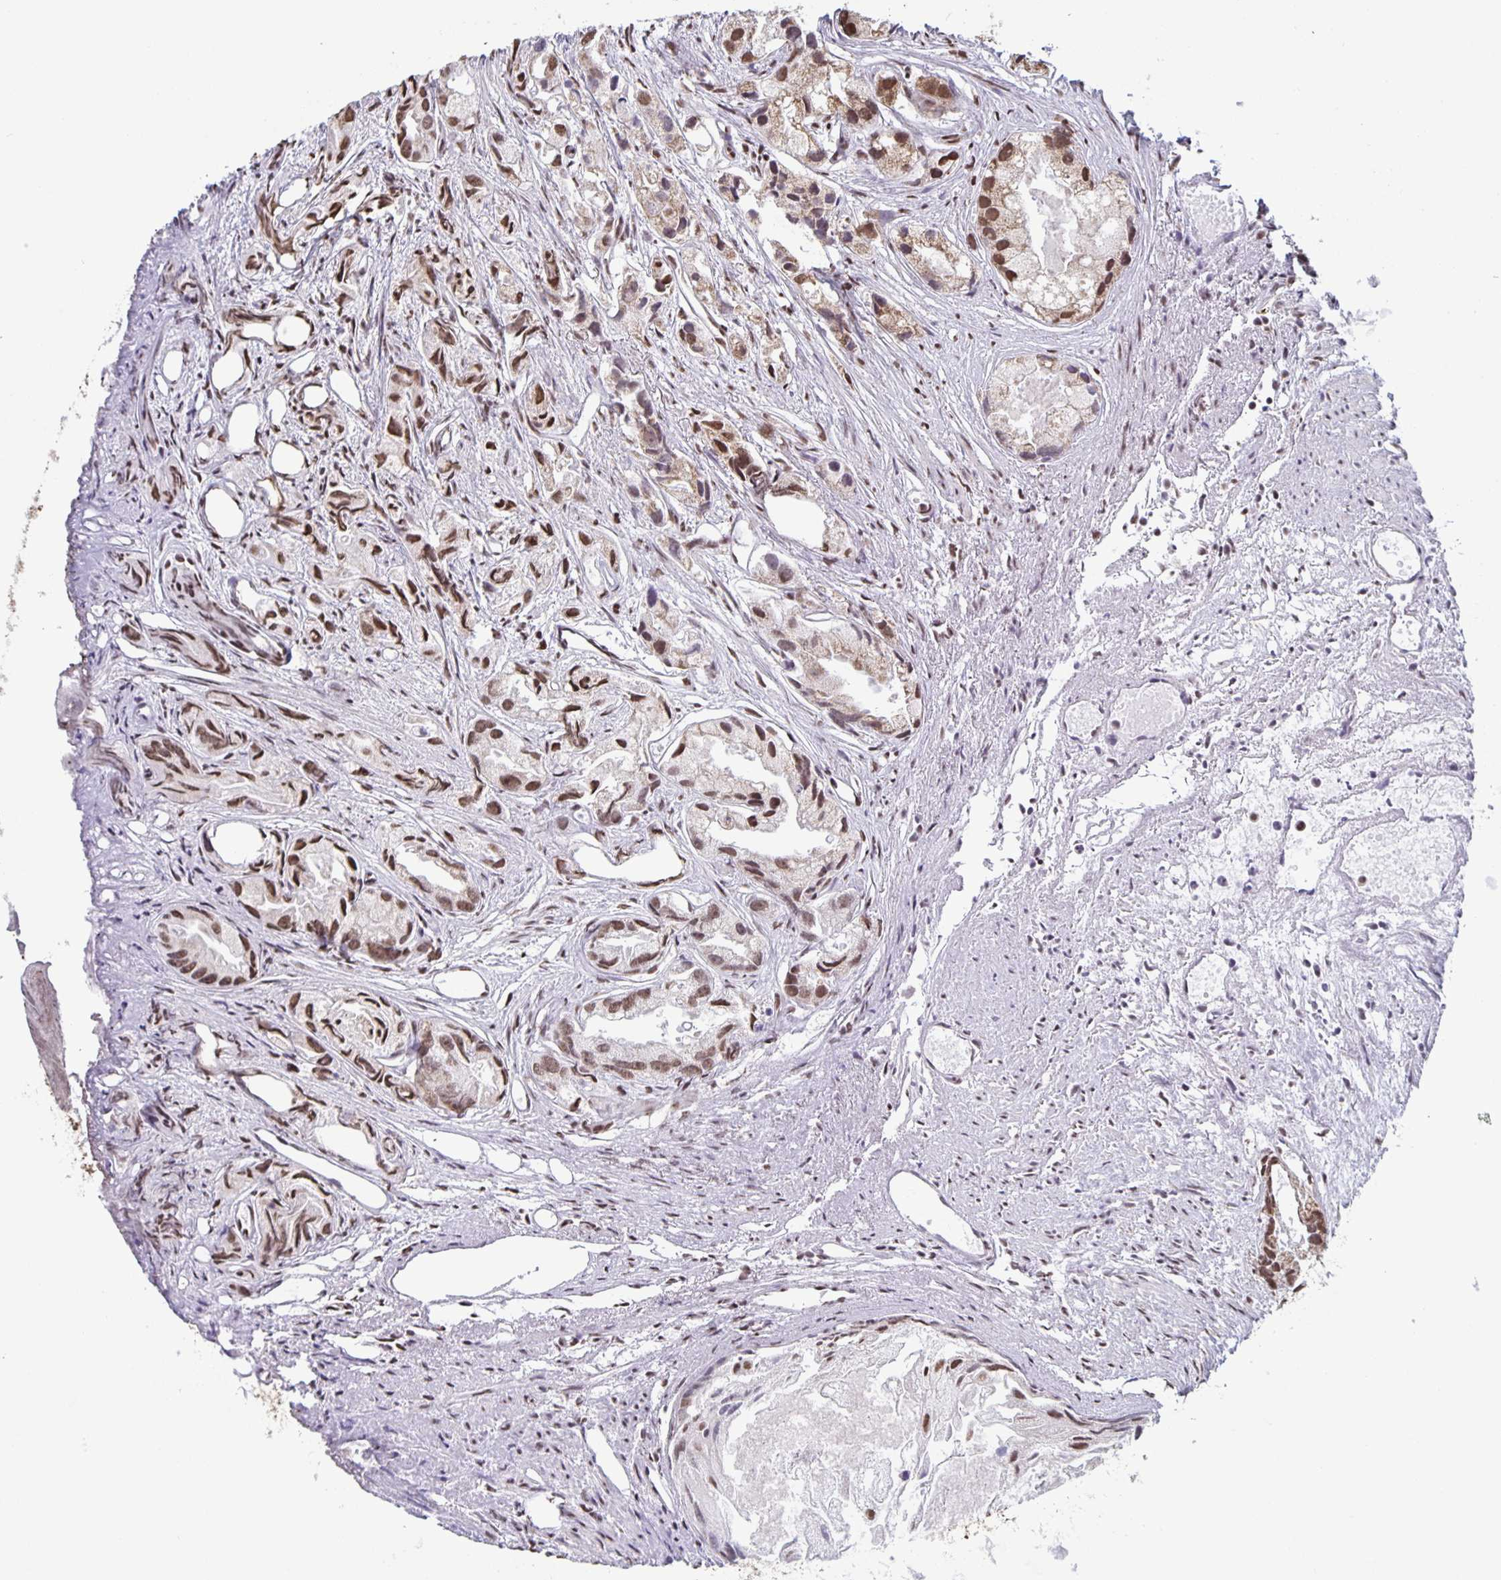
{"staining": {"intensity": "moderate", "quantity": ">75%", "location": "cytoplasmic/membranous,nuclear"}, "tissue": "prostate cancer", "cell_type": "Tumor cells", "image_type": "cancer", "snomed": [{"axis": "morphology", "description": "Adenocarcinoma, High grade"}, {"axis": "topography", "description": "Prostate"}], "caption": "Immunohistochemical staining of adenocarcinoma (high-grade) (prostate) displays medium levels of moderate cytoplasmic/membranous and nuclear expression in about >75% of tumor cells. Using DAB (brown) and hematoxylin (blue) stains, captured at high magnification using brightfield microscopy.", "gene": "DUT", "patient": {"sex": "male", "age": 84}}